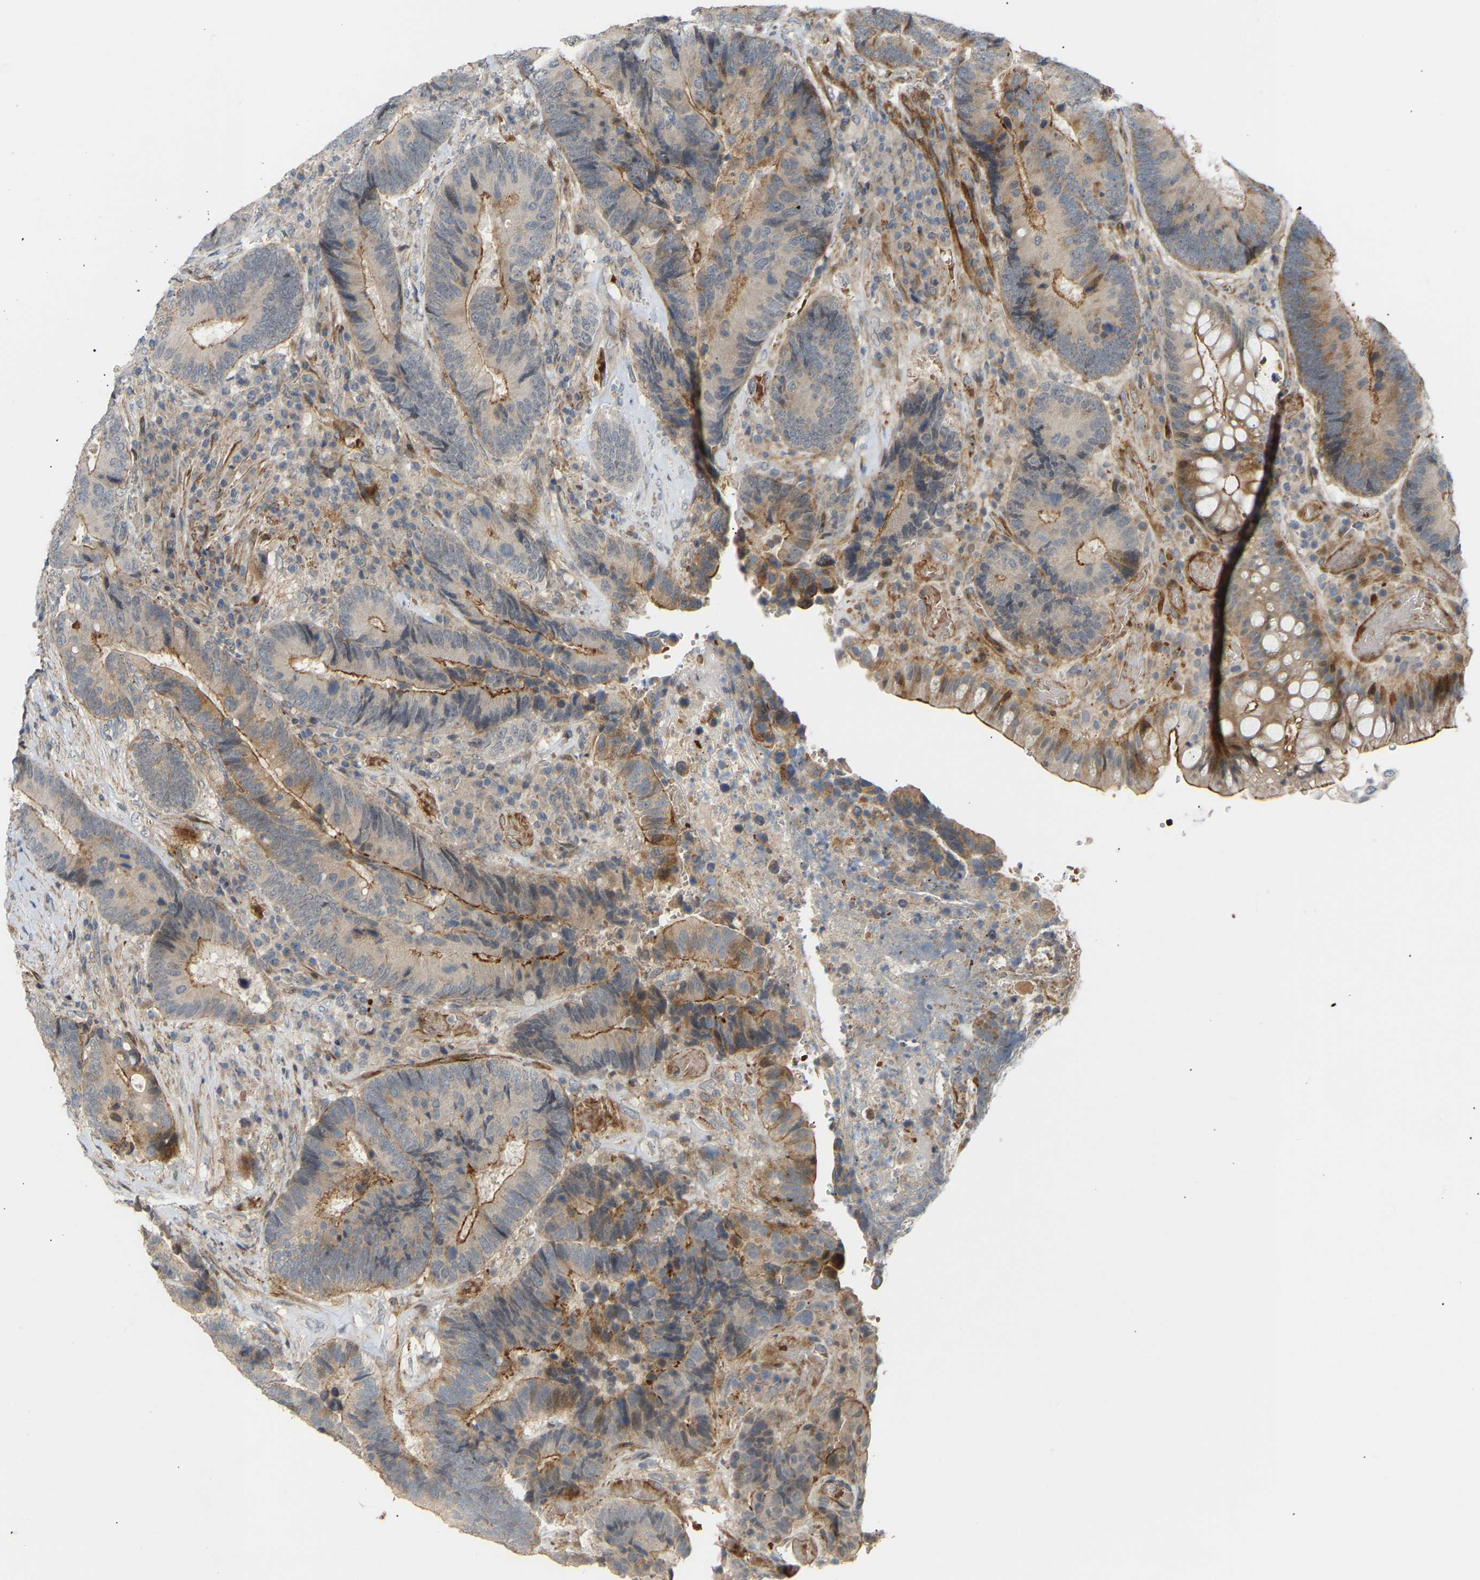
{"staining": {"intensity": "moderate", "quantity": "25%-75%", "location": "cytoplasmic/membranous"}, "tissue": "colorectal cancer", "cell_type": "Tumor cells", "image_type": "cancer", "snomed": [{"axis": "morphology", "description": "Adenocarcinoma, NOS"}, {"axis": "topography", "description": "Rectum"}], "caption": "Brown immunohistochemical staining in human colorectal cancer (adenocarcinoma) reveals moderate cytoplasmic/membranous expression in approximately 25%-75% of tumor cells. (Stains: DAB (3,3'-diaminobenzidine) in brown, nuclei in blue, Microscopy: brightfield microscopy at high magnification).", "gene": "POGLUT2", "patient": {"sex": "female", "age": 89}}